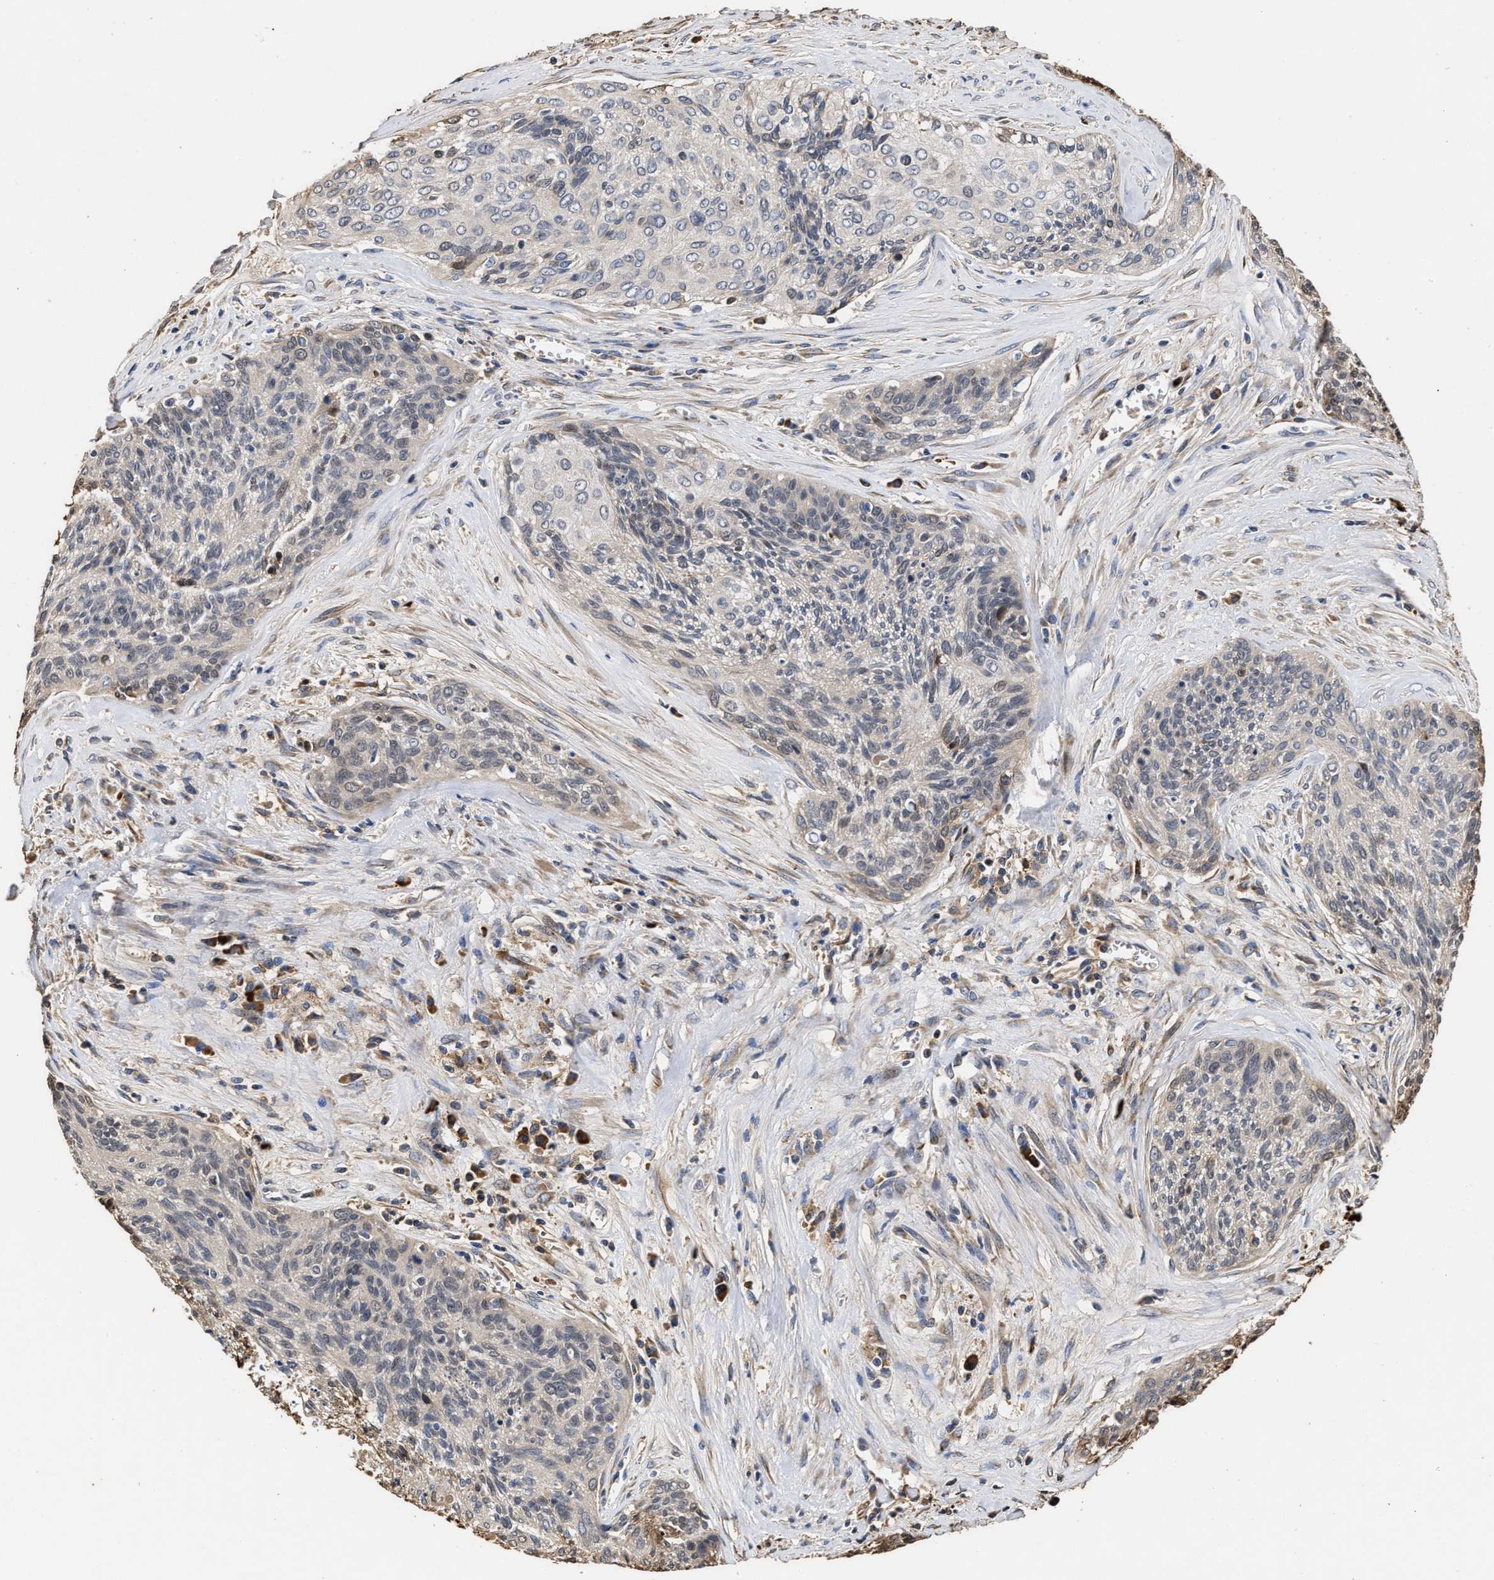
{"staining": {"intensity": "weak", "quantity": "<25%", "location": "cytoplasmic/membranous"}, "tissue": "cervical cancer", "cell_type": "Tumor cells", "image_type": "cancer", "snomed": [{"axis": "morphology", "description": "Squamous cell carcinoma, NOS"}, {"axis": "topography", "description": "Cervix"}], "caption": "An image of human cervical squamous cell carcinoma is negative for staining in tumor cells.", "gene": "GOSR1", "patient": {"sex": "female", "age": 55}}